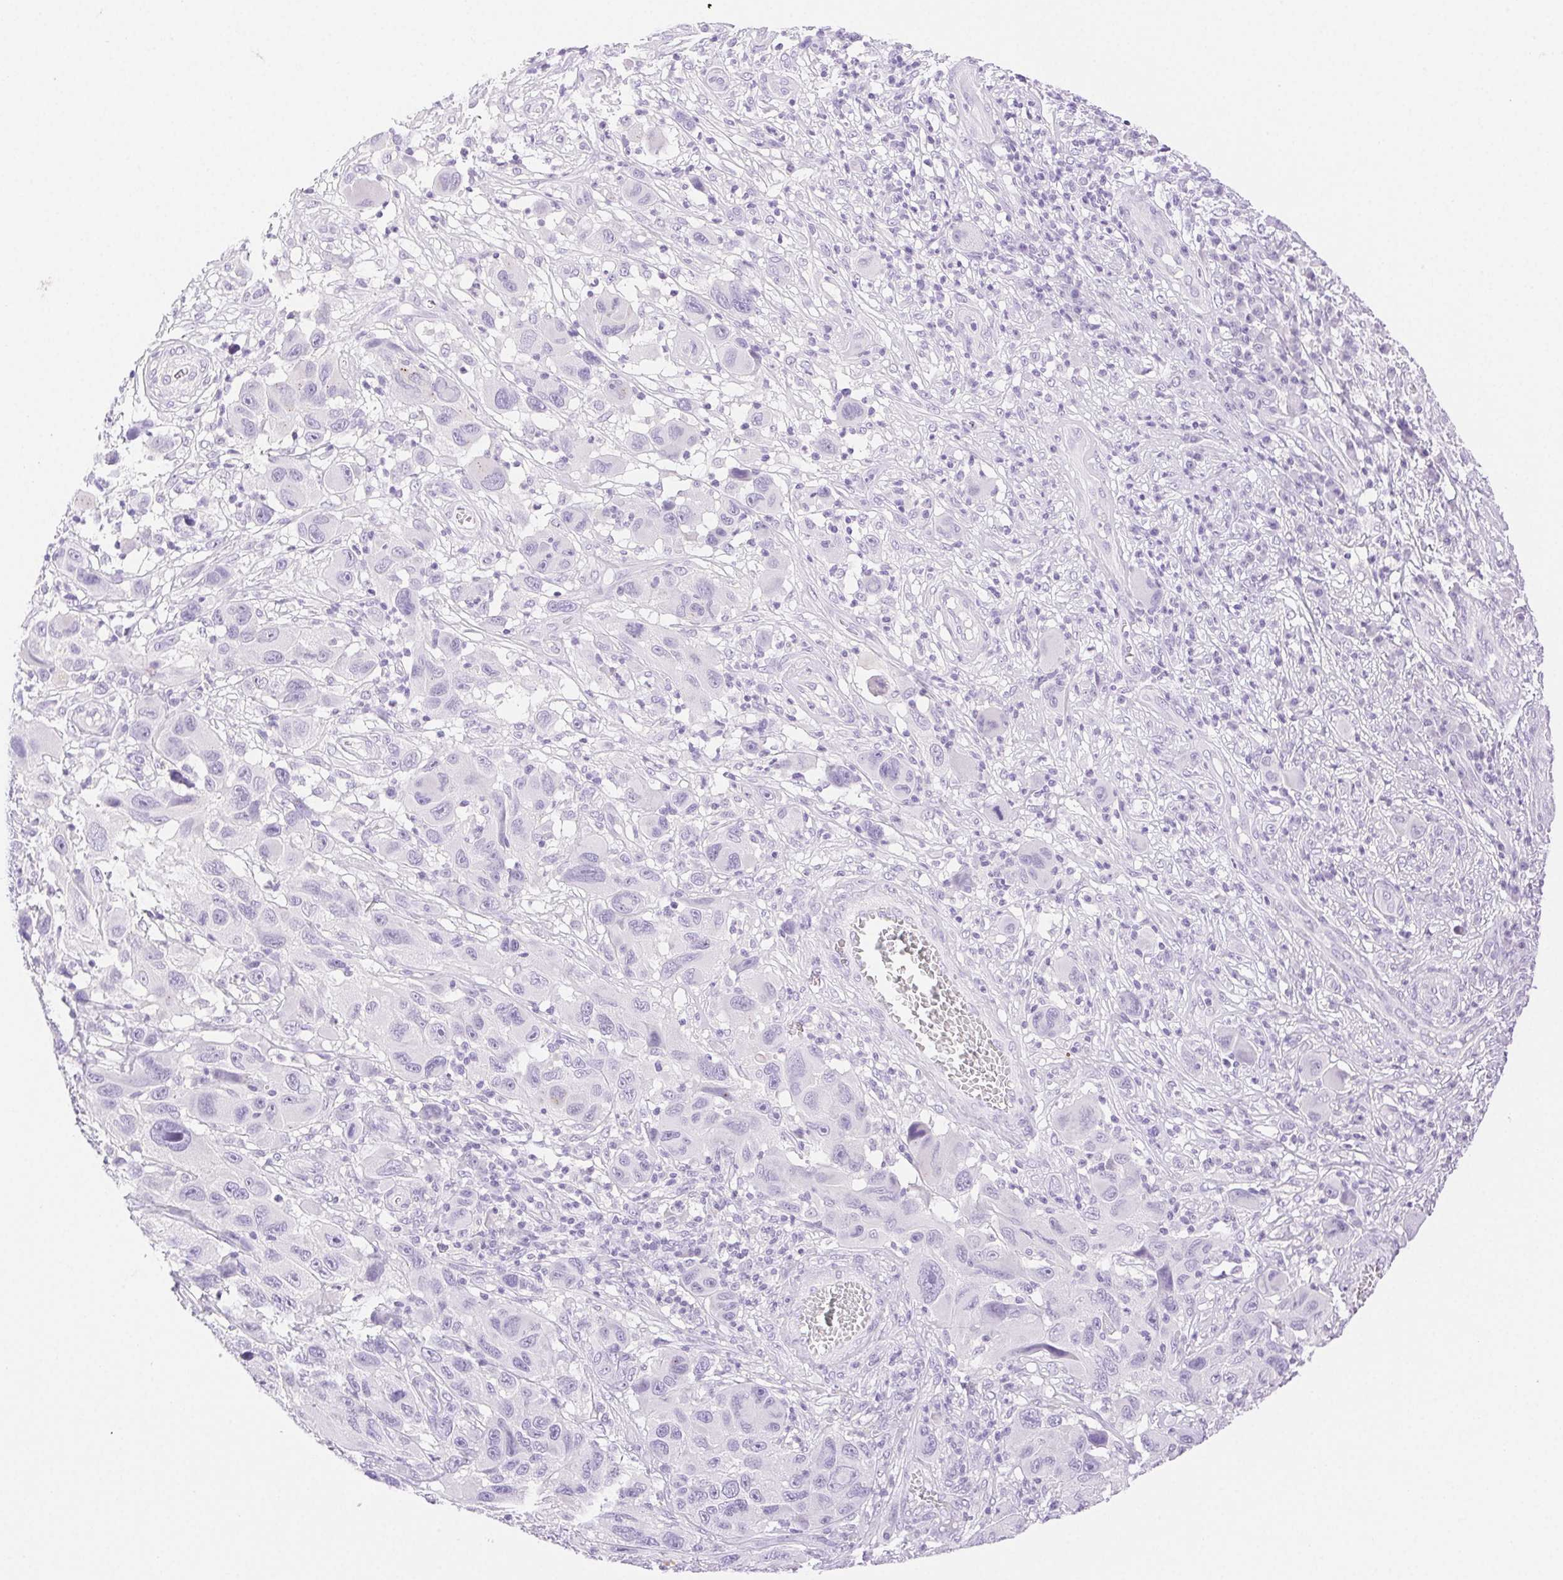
{"staining": {"intensity": "negative", "quantity": "none", "location": "none"}, "tissue": "melanoma", "cell_type": "Tumor cells", "image_type": "cancer", "snomed": [{"axis": "morphology", "description": "Malignant melanoma, NOS"}, {"axis": "topography", "description": "Skin"}], "caption": "There is no significant expression in tumor cells of malignant melanoma.", "gene": "SPACA4", "patient": {"sex": "male", "age": 53}}